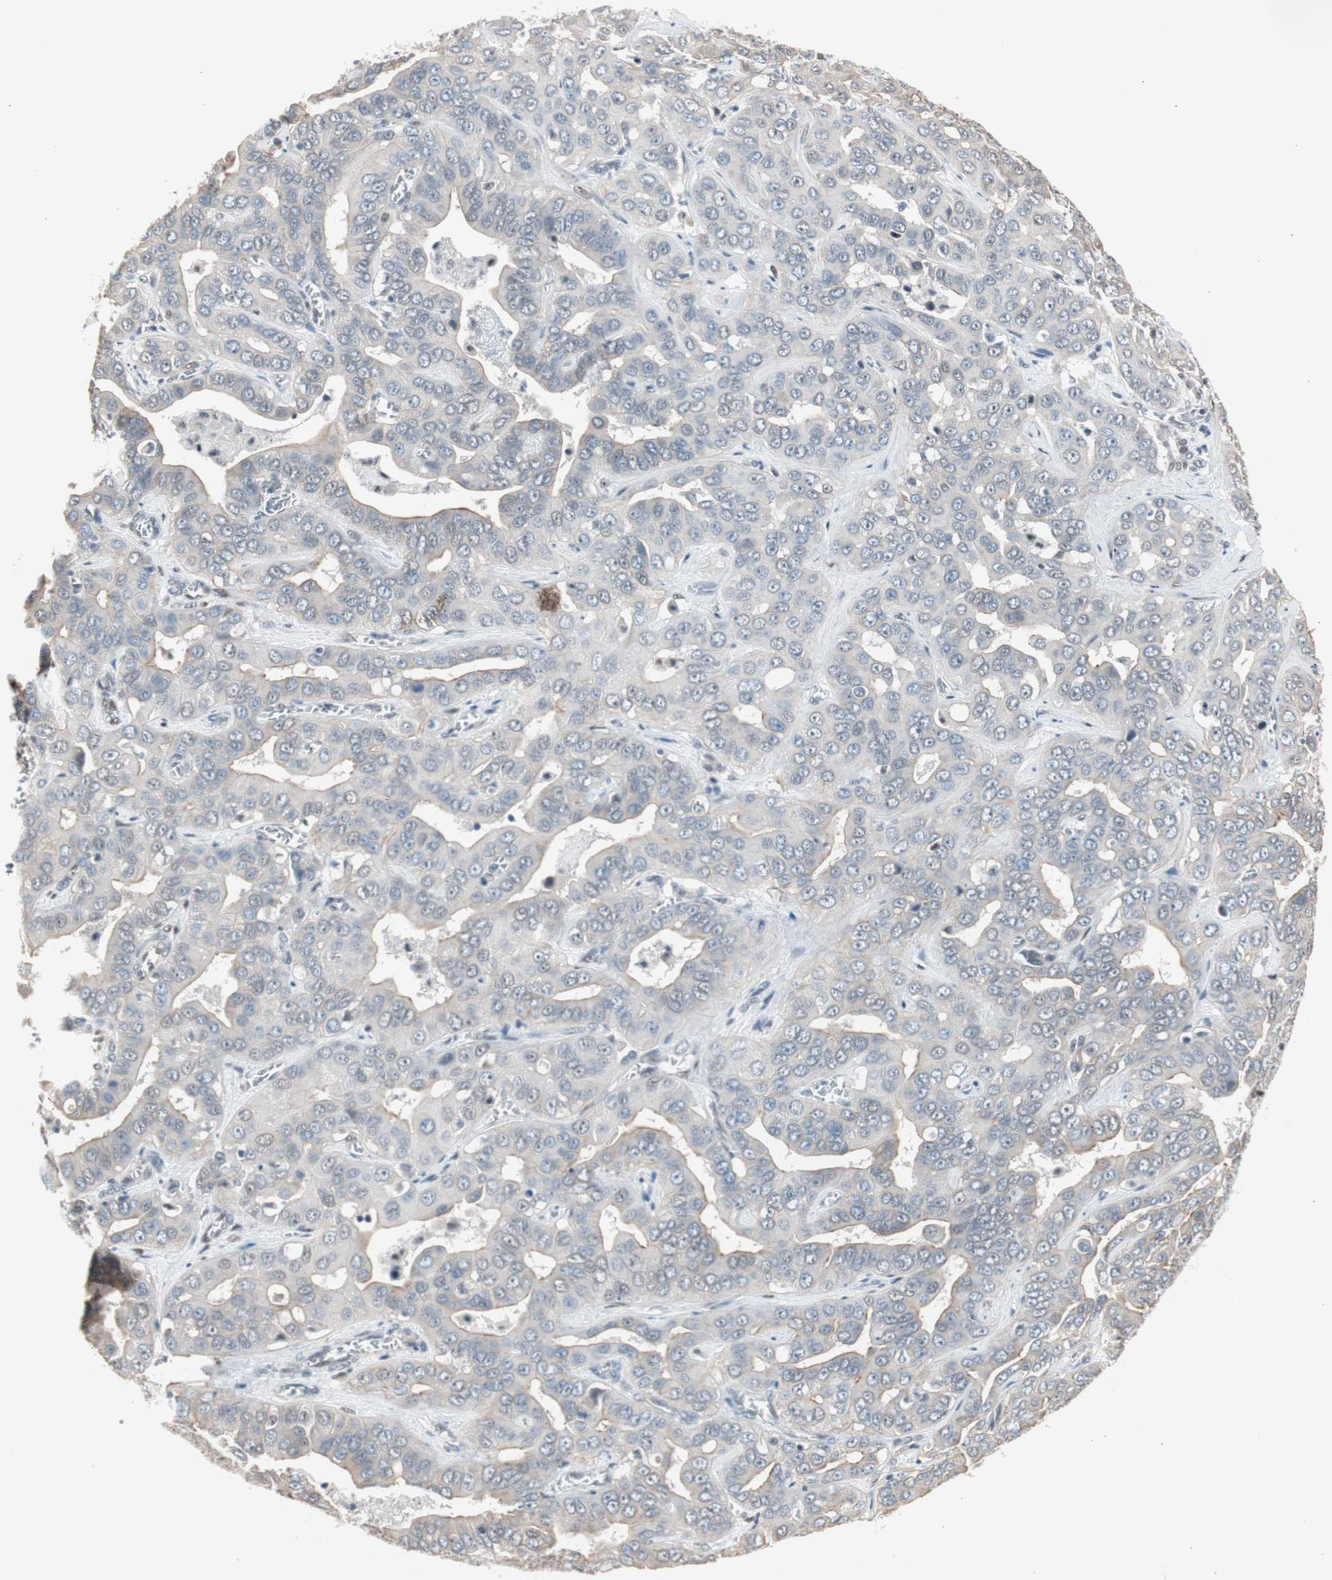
{"staining": {"intensity": "weak", "quantity": "<25%", "location": "cytoplasmic/membranous"}, "tissue": "liver cancer", "cell_type": "Tumor cells", "image_type": "cancer", "snomed": [{"axis": "morphology", "description": "Cholangiocarcinoma"}, {"axis": "topography", "description": "Liver"}], "caption": "IHC of liver cancer exhibits no staining in tumor cells. (Brightfield microscopy of DAB IHC at high magnification).", "gene": "PML", "patient": {"sex": "female", "age": 52}}